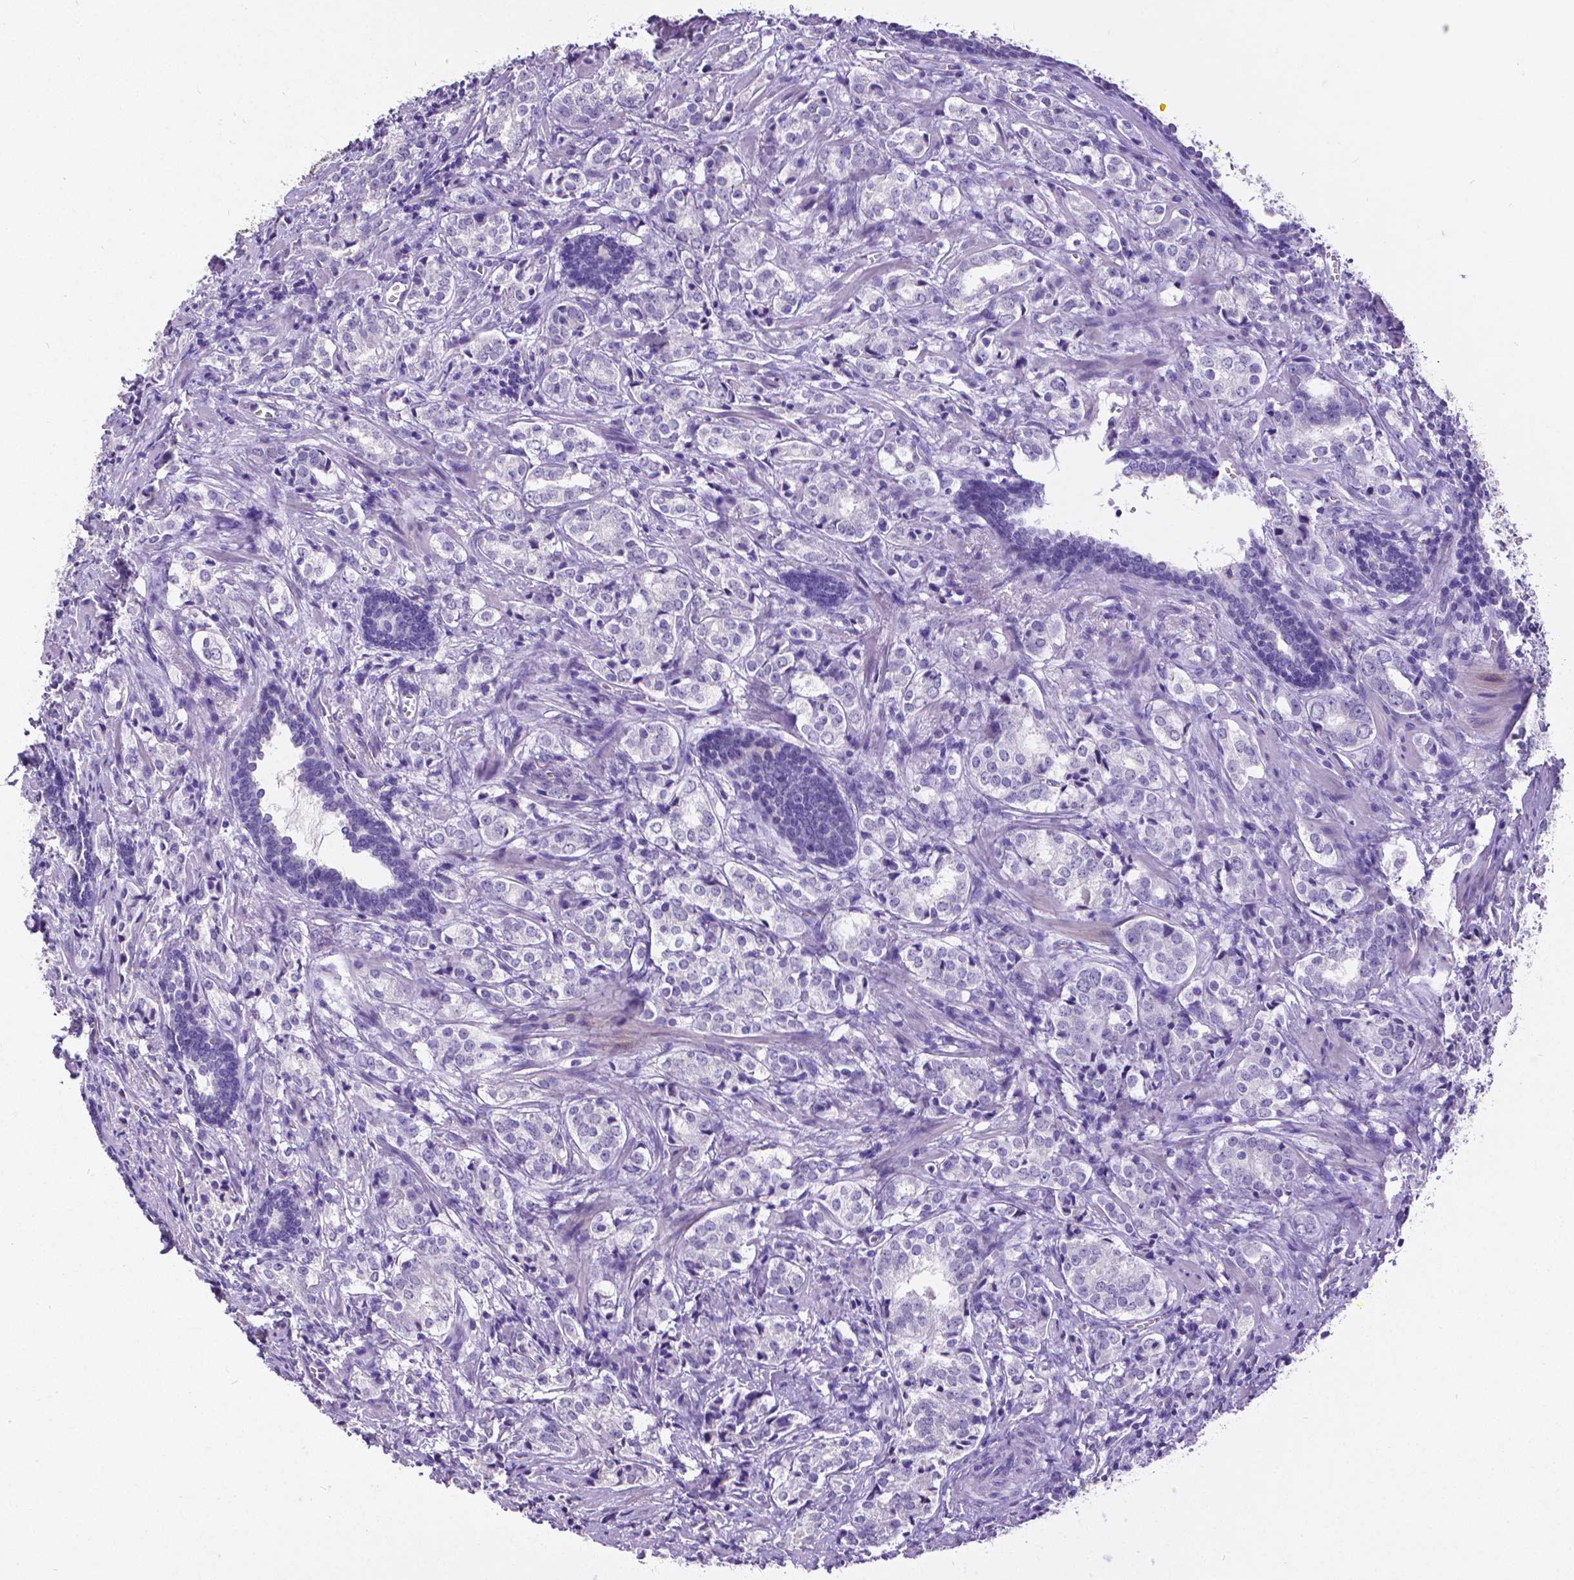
{"staining": {"intensity": "negative", "quantity": "none", "location": "none"}, "tissue": "prostate cancer", "cell_type": "Tumor cells", "image_type": "cancer", "snomed": [{"axis": "morphology", "description": "Adenocarcinoma, NOS"}, {"axis": "topography", "description": "Prostate and seminal vesicle, NOS"}], "caption": "This is a histopathology image of immunohistochemistry (IHC) staining of prostate cancer, which shows no expression in tumor cells.", "gene": "SATB2", "patient": {"sex": "male", "age": 63}}